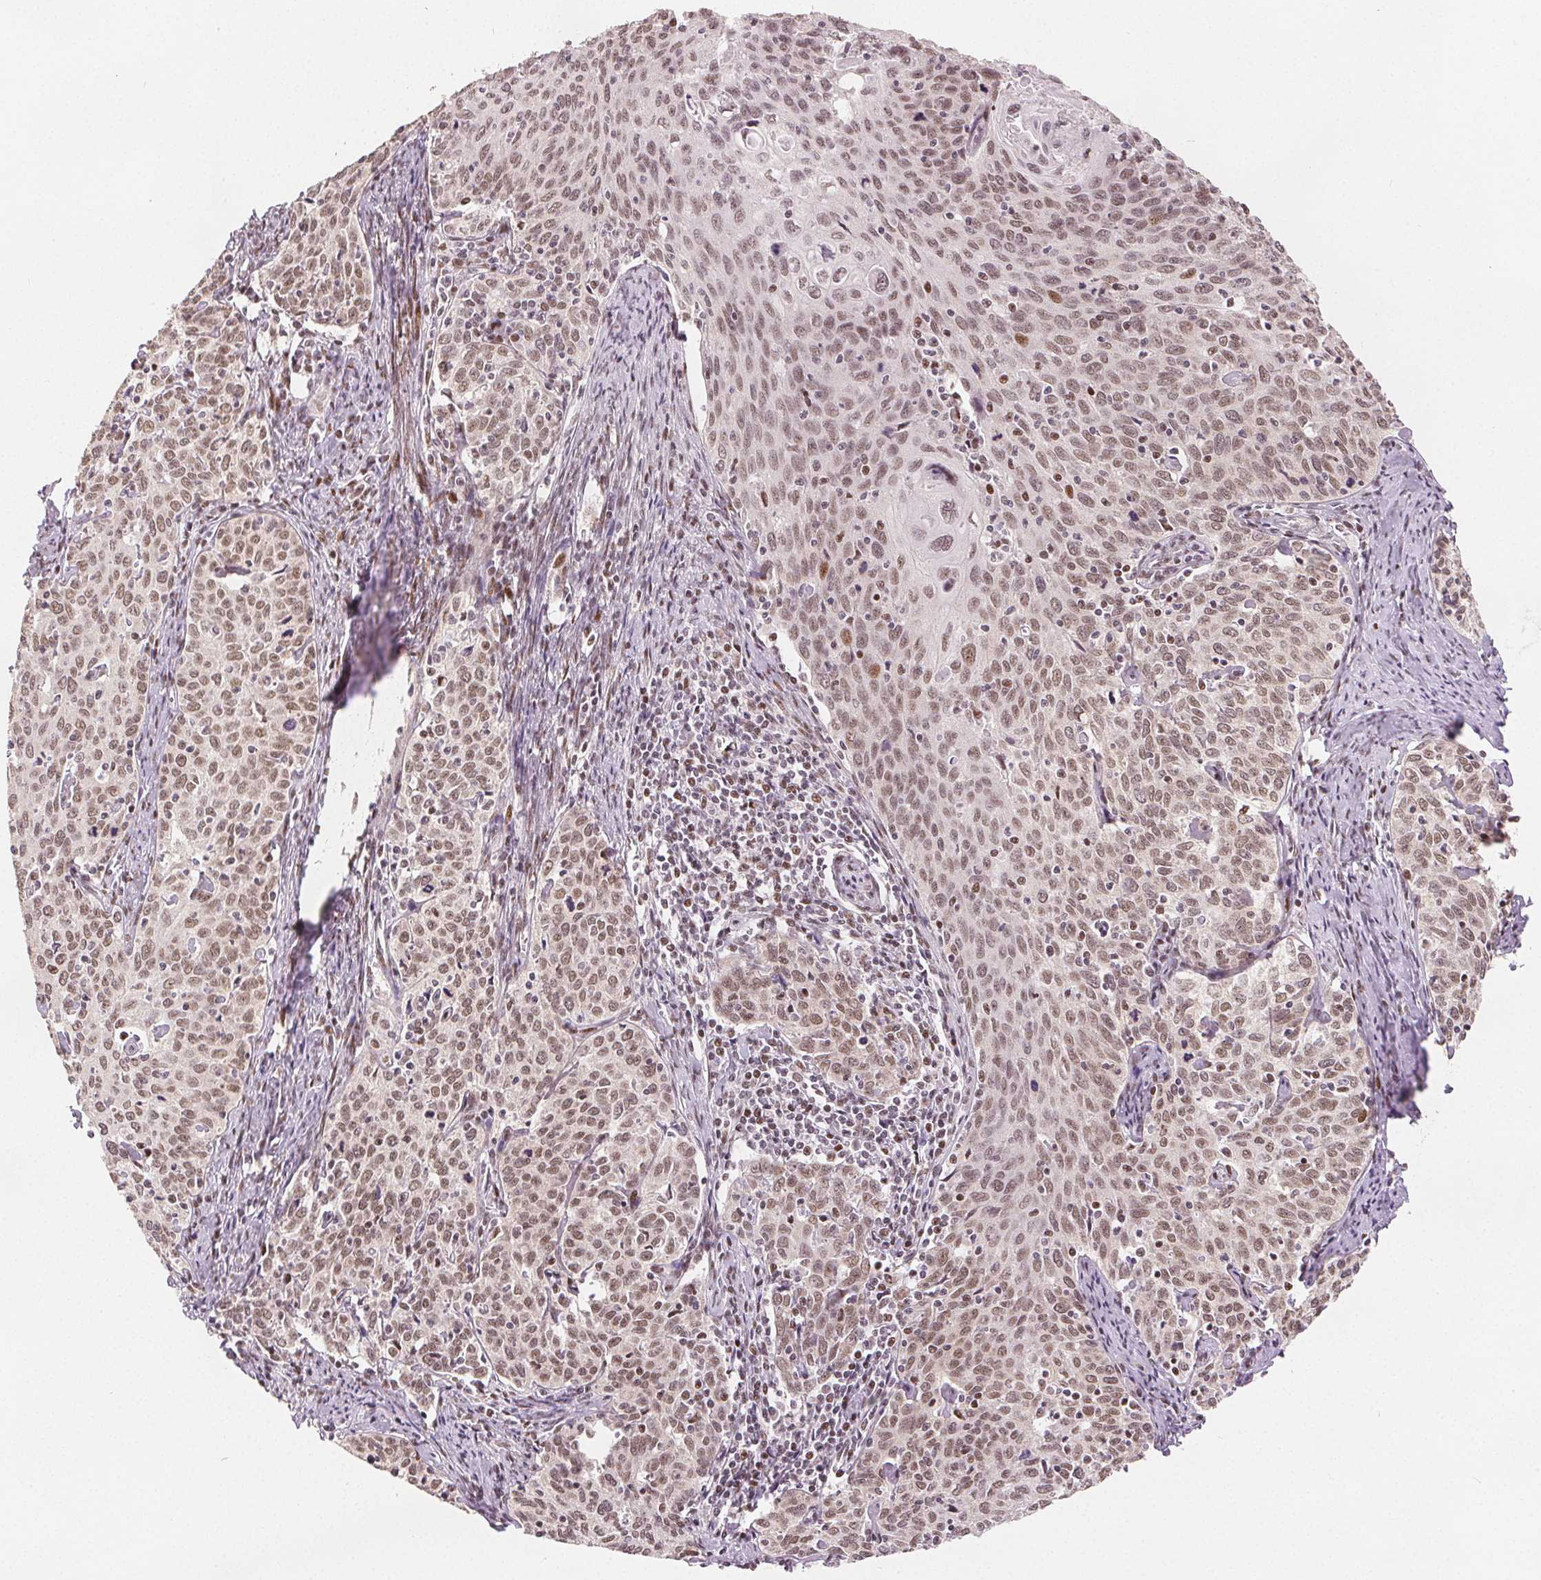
{"staining": {"intensity": "weak", "quantity": ">75%", "location": "nuclear"}, "tissue": "cervical cancer", "cell_type": "Tumor cells", "image_type": "cancer", "snomed": [{"axis": "morphology", "description": "Squamous cell carcinoma, NOS"}, {"axis": "topography", "description": "Cervix"}], "caption": "Immunohistochemical staining of cervical cancer (squamous cell carcinoma) shows low levels of weak nuclear protein positivity in approximately >75% of tumor cells.", "gene": "ZNF703", "patient": {"sex": "female", "age": 62}}